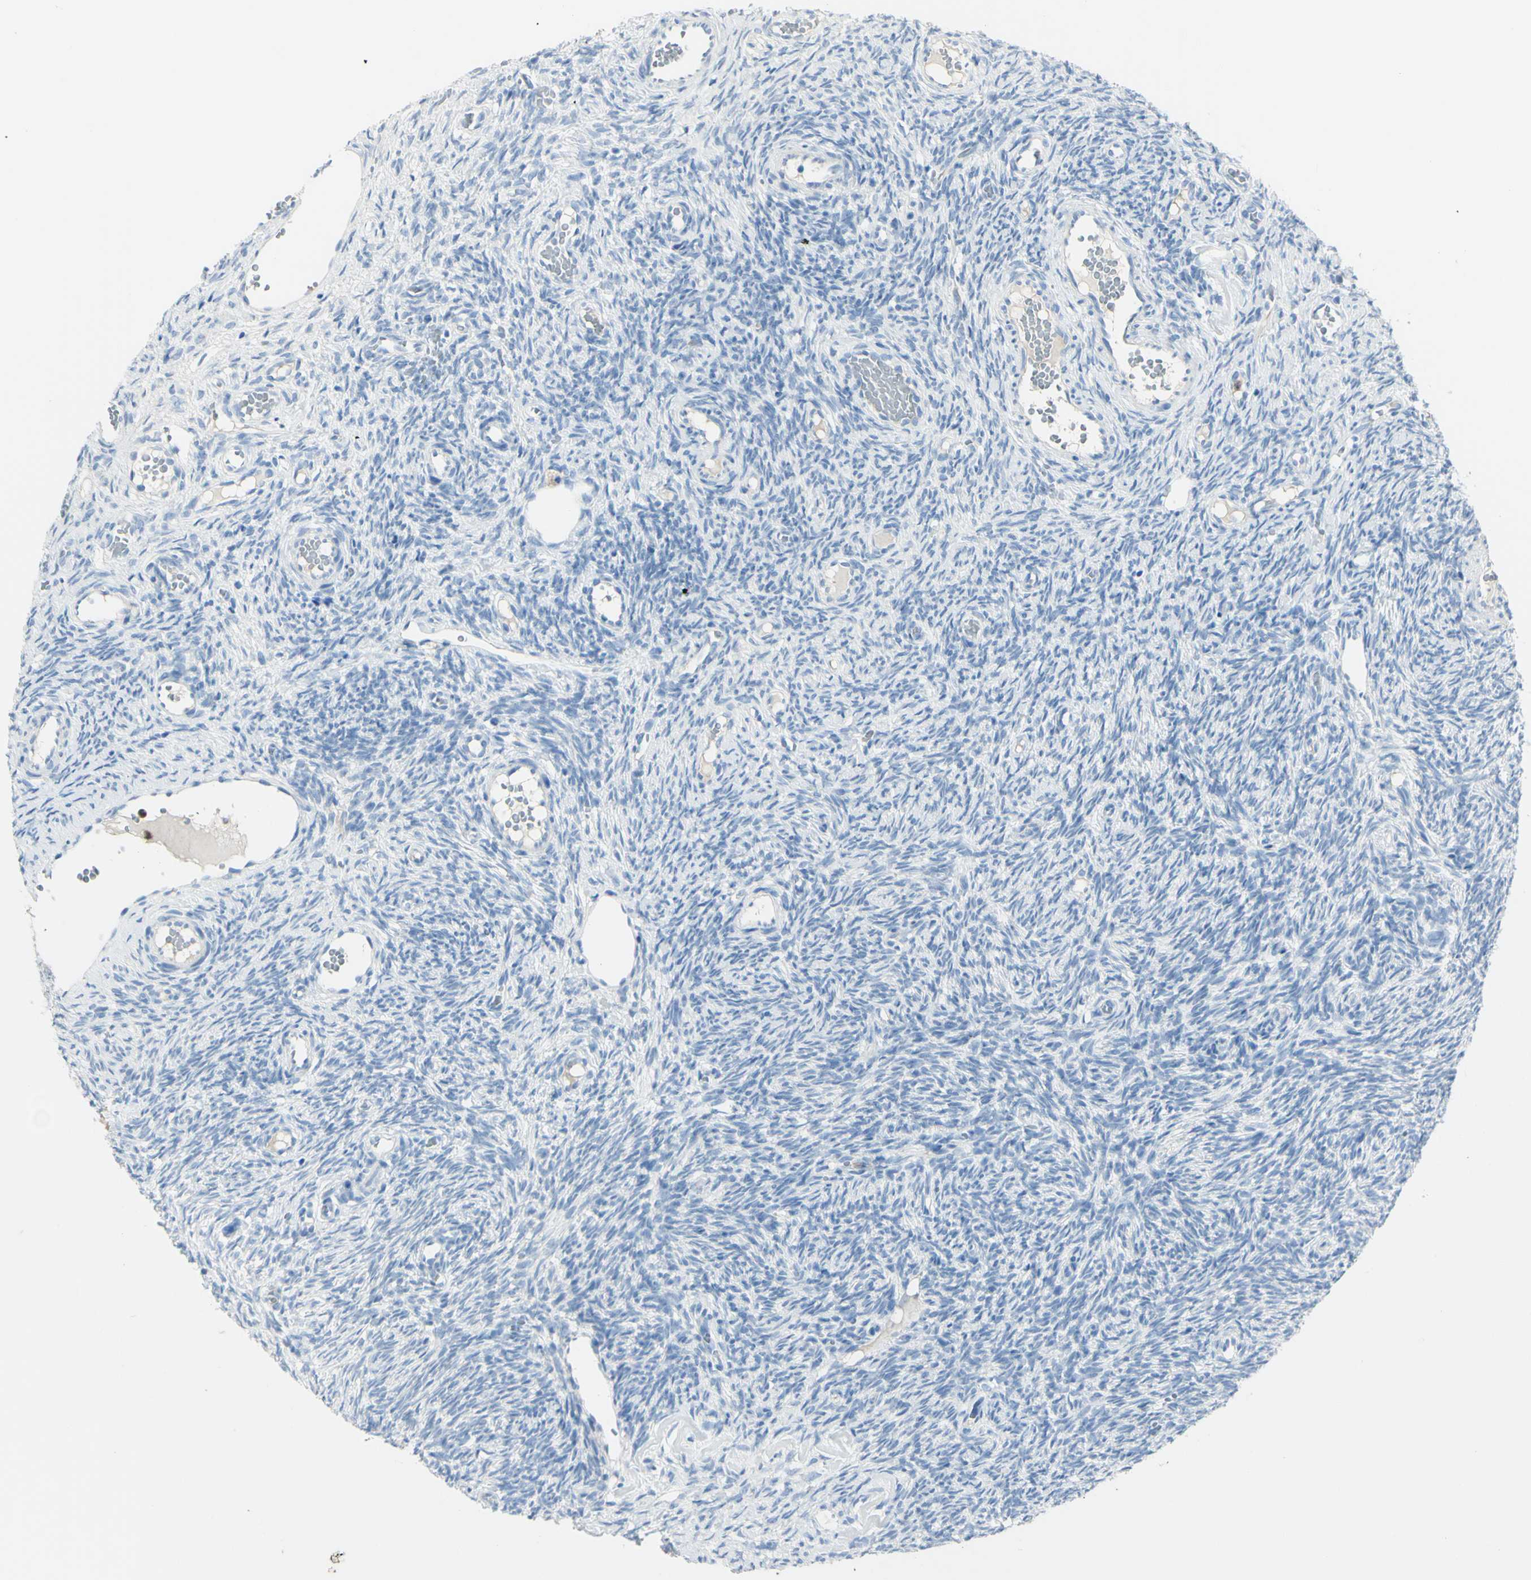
{"staining": {"intensity": "negative", "quantity": "none", "location": "none"}, "tissue": "ovary", "cell_type": "Ovarian stroma cells", "image_type": "normal", "snomed": [{"axis": "morphology", "description": "Normal tissue, NOS"}, {"axis": "topography", "description": "Ovary"}], "caption": "The photomicrograph exhibits no significant expression in ovarian stroma cells of ovary.", "gene": "ZNF557", "patient": {"sex": "female", "age": 35}}